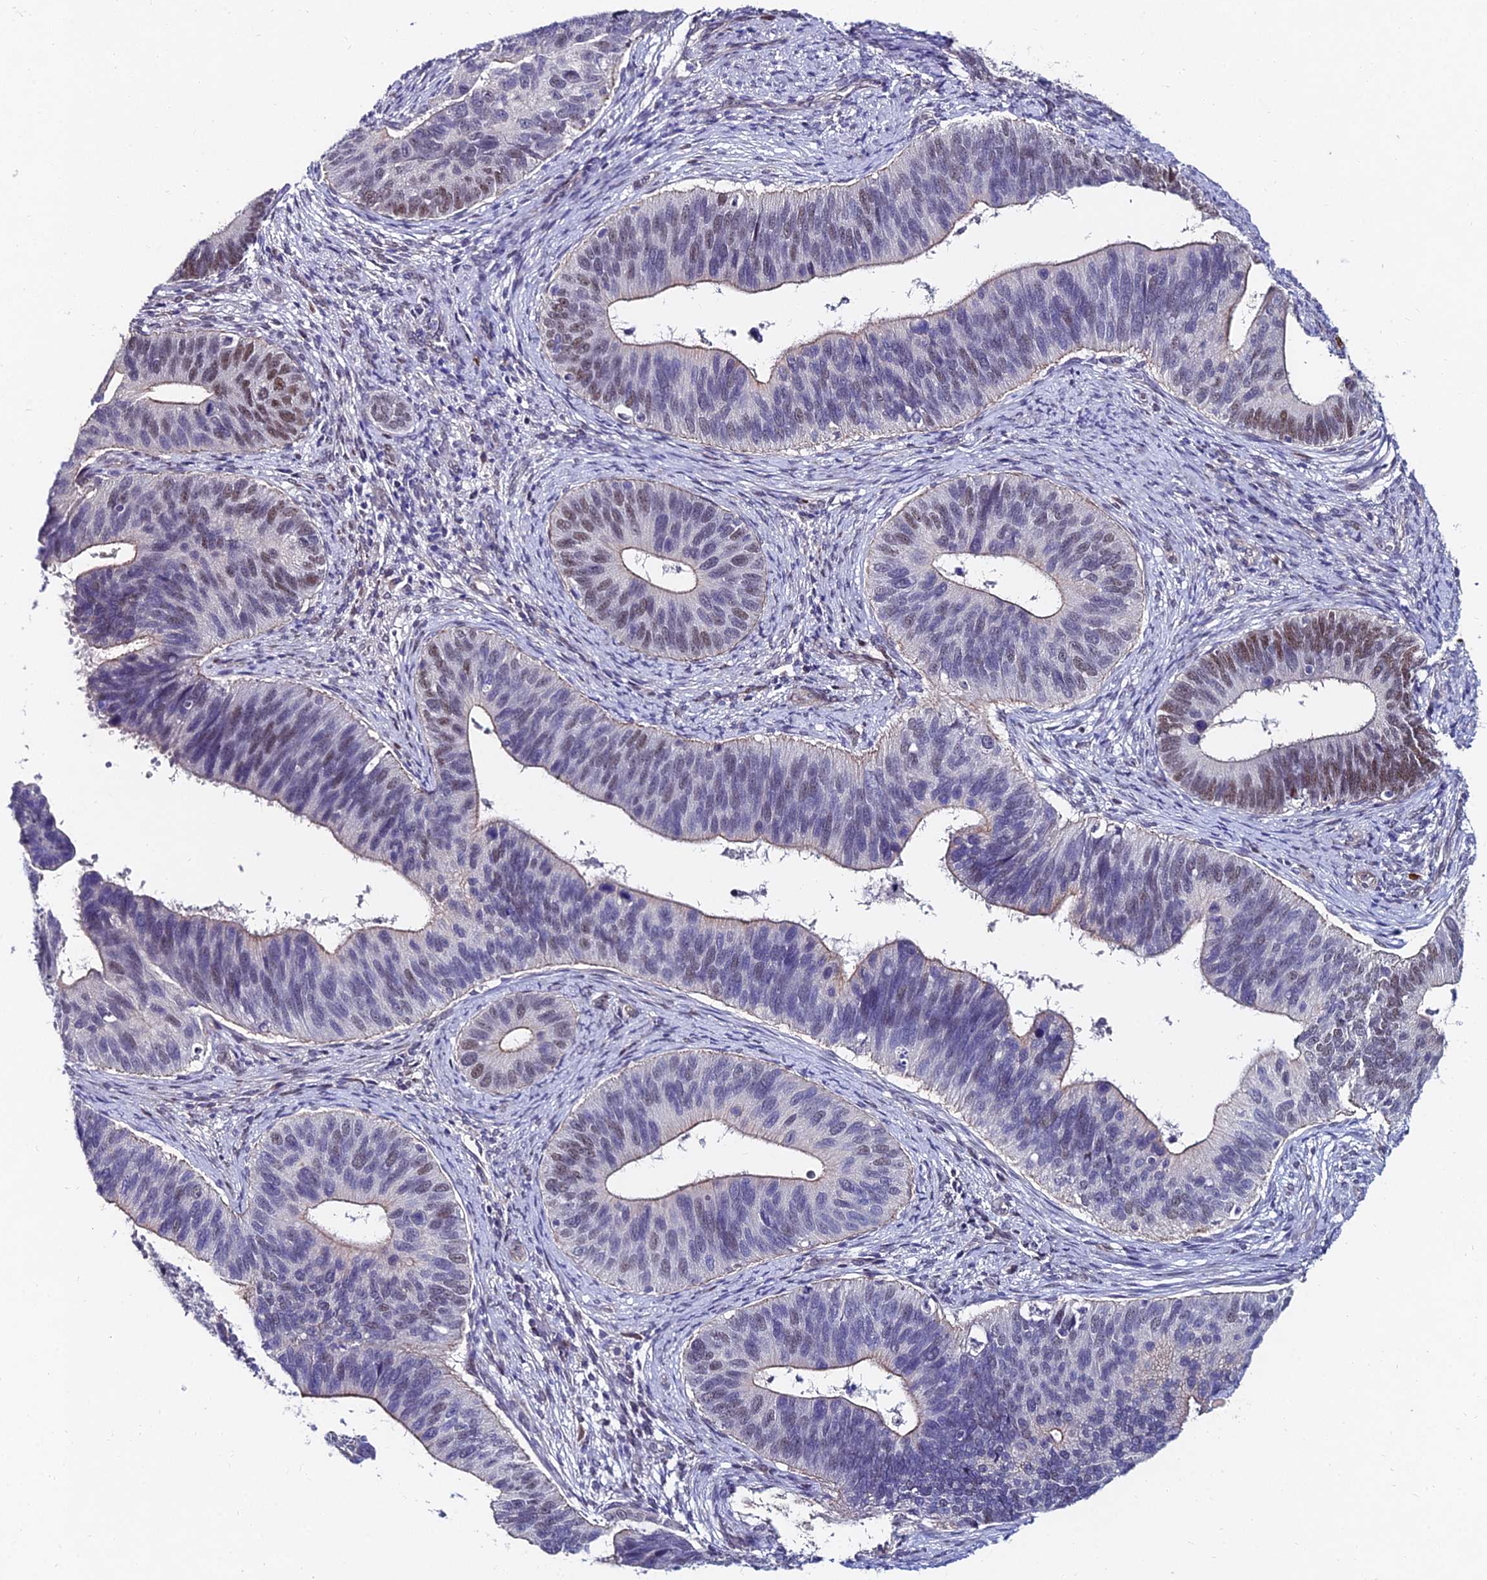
{"staining": {"intensity": "moderate", "quantity": "25%-75%", "location": "nuclear"}, "tissue": "cervical cancer", "cell_type": "Tumor cells", "image_type": "cancer", "snomed": [{"axis": "morphology", "description": "Adenocarcinoma, NOS"}, {"axis": "topography", "description": "Cervix"}], "caption": "Cervical cancer (adenocarcinoma) stained with a brown dye exhibits moderate nuclear positive expression in about 25%-75% of tumor cells.", "gene": "TRIM24", "patient": {"sex": "female", "age": 42}}